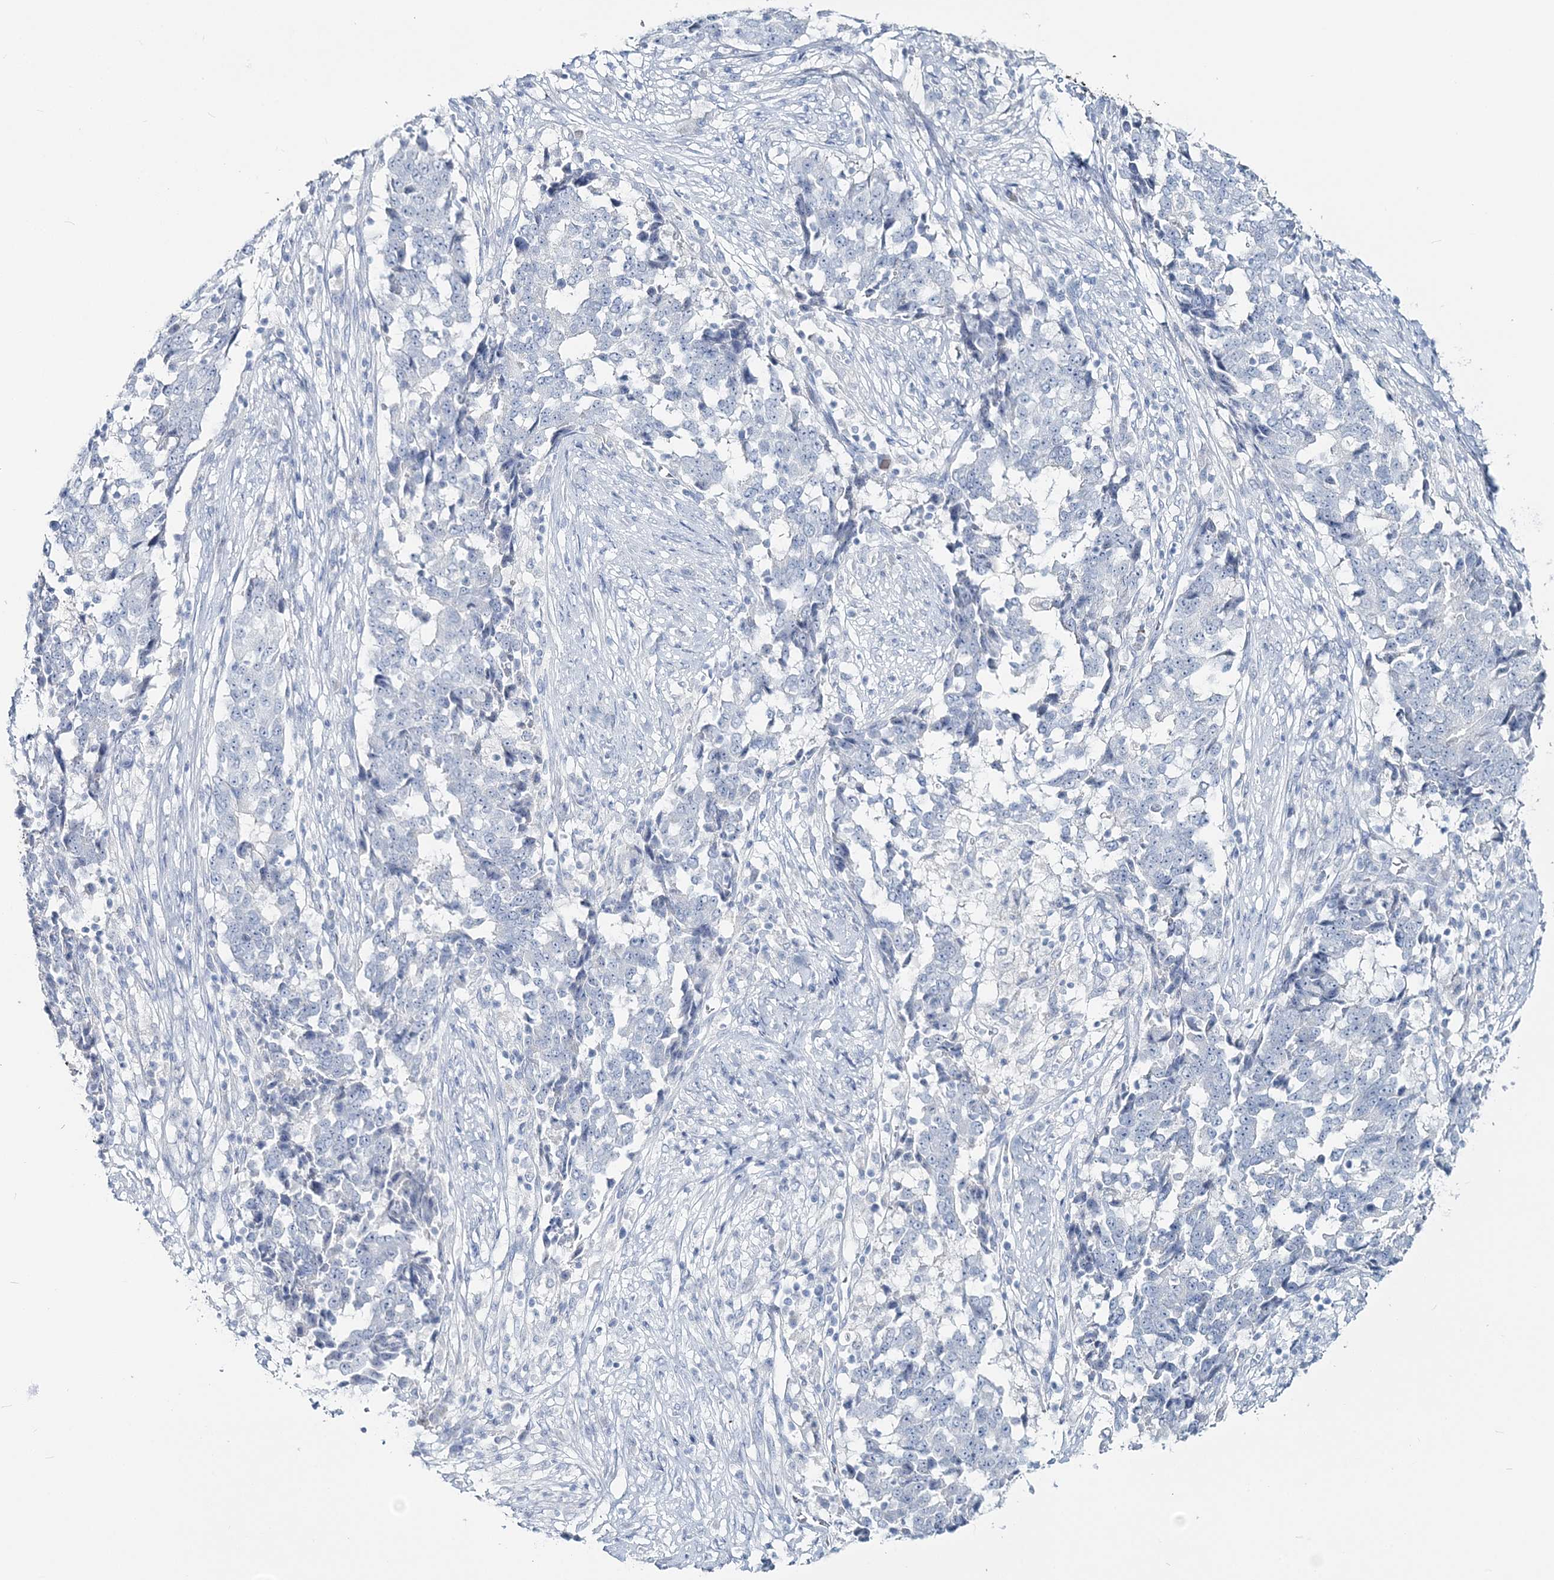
{"staining": {"intensity": "negative", "quantity": "none", "location": "none"}, "tissue": "stomach cancer", "cell_type": "Tumor cells", "image_type": "cancer", "snomed": [{"axis": "morphology", "description": "Adenocarcinoma, NOS"}, {"axis": "topography", "description": "Stomach"}], "caption": "The IHC micrograph has no significant staining in tumor cells of stomach cancer tissue.", "gene": "CYP3A4", "patient": {"sex": "male", "age": 59}}